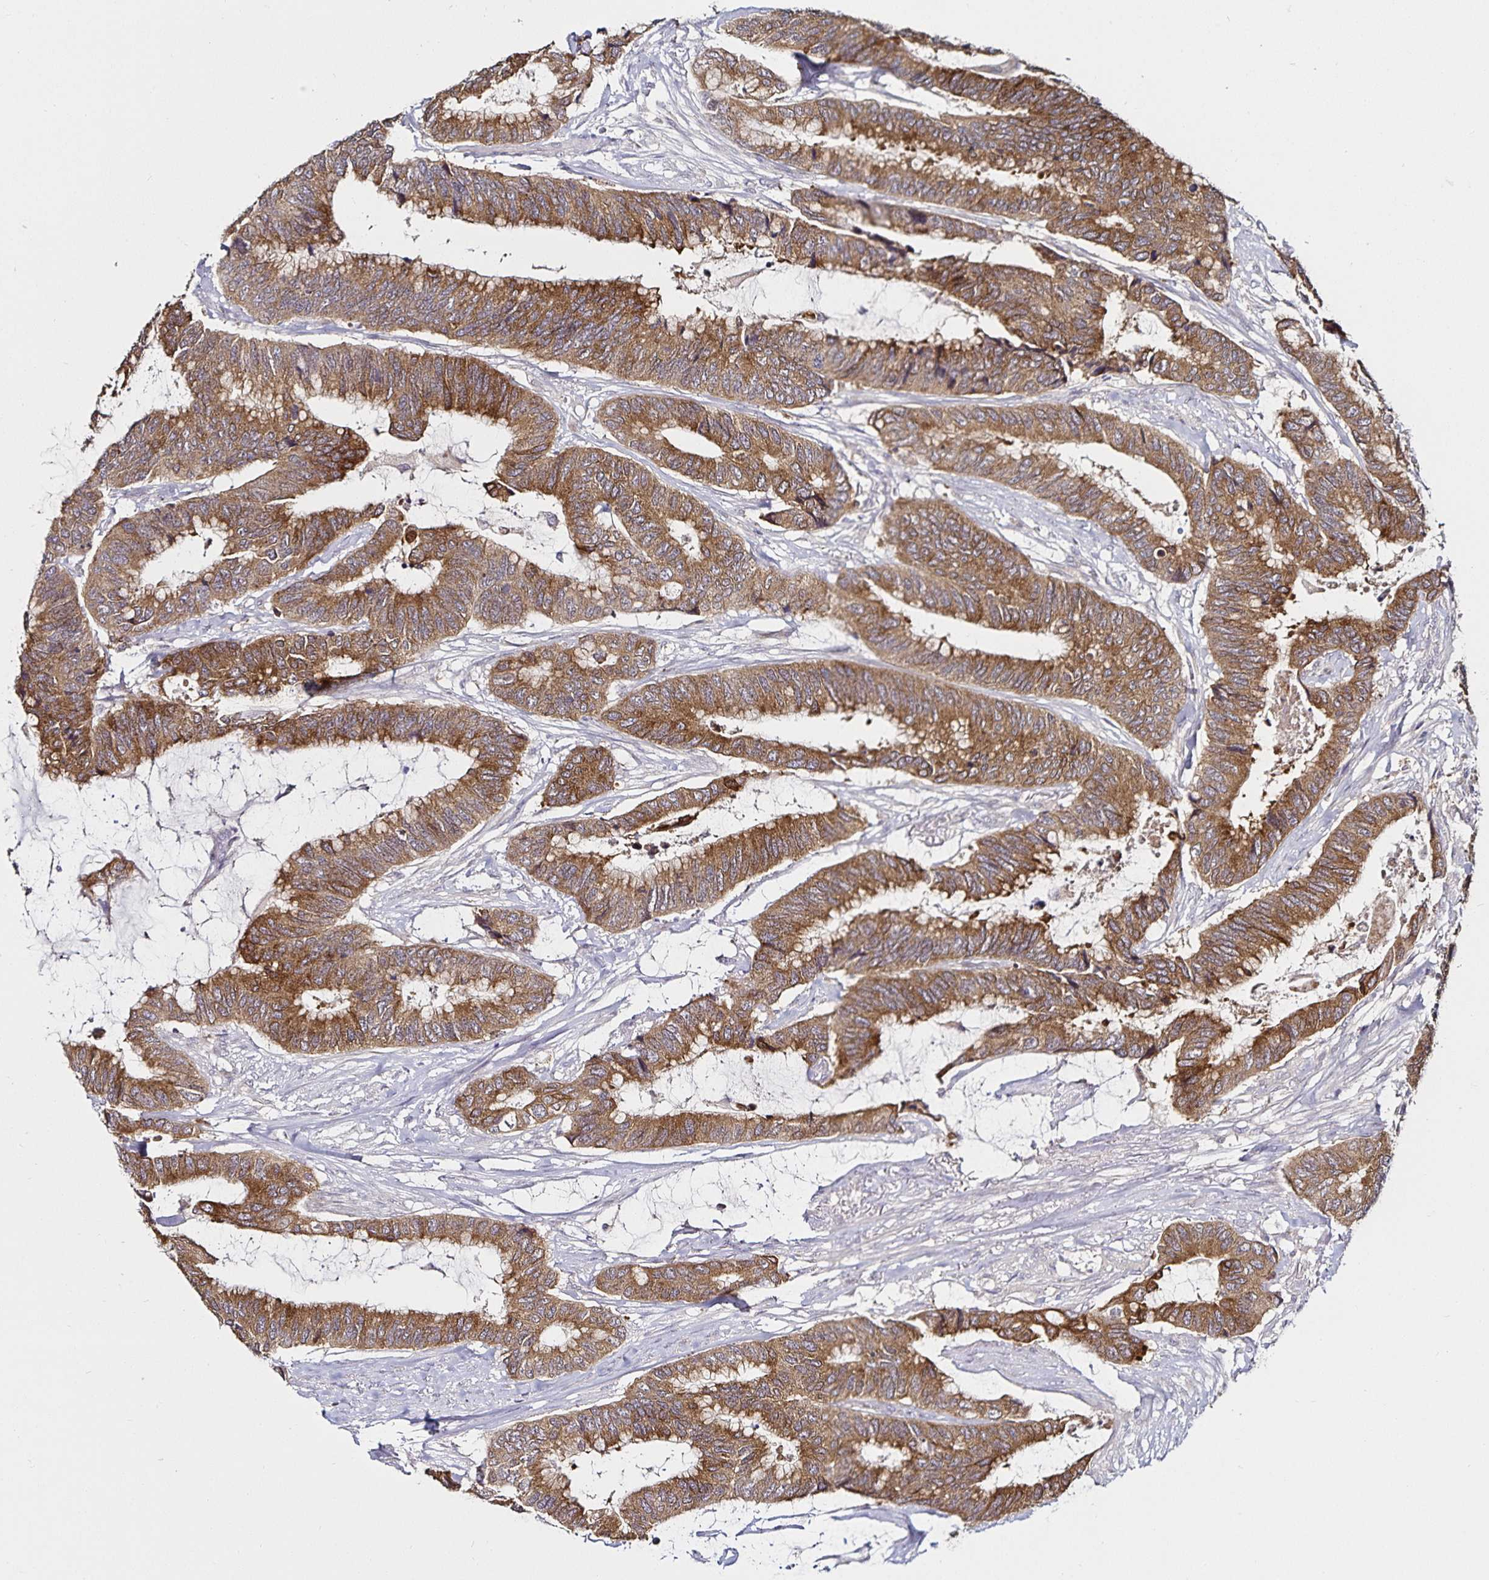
{"staining": {"intensity": "moderate", "quantity": ">75%", "location": "cytoplasmic/membranous"}, "tissue": "colorectal cancer", "cell_type": "Tumor cells", "image_type": "cancer", "snomed": [{"axis": "morphology", "description": "Adenocarcinoma, NOS"}, {"axis": "topography", "description": "Rectum"}], "caption": "Immunohistochemical staining of human colorectal cancer (adenocarcinoma) exhibits medium levels of moderate cytoplasmic/membranous protein staining in approximately >75% of tumor cells.", "gene": "ACSL5", "patient": {"sex": "female", "age": 59}}